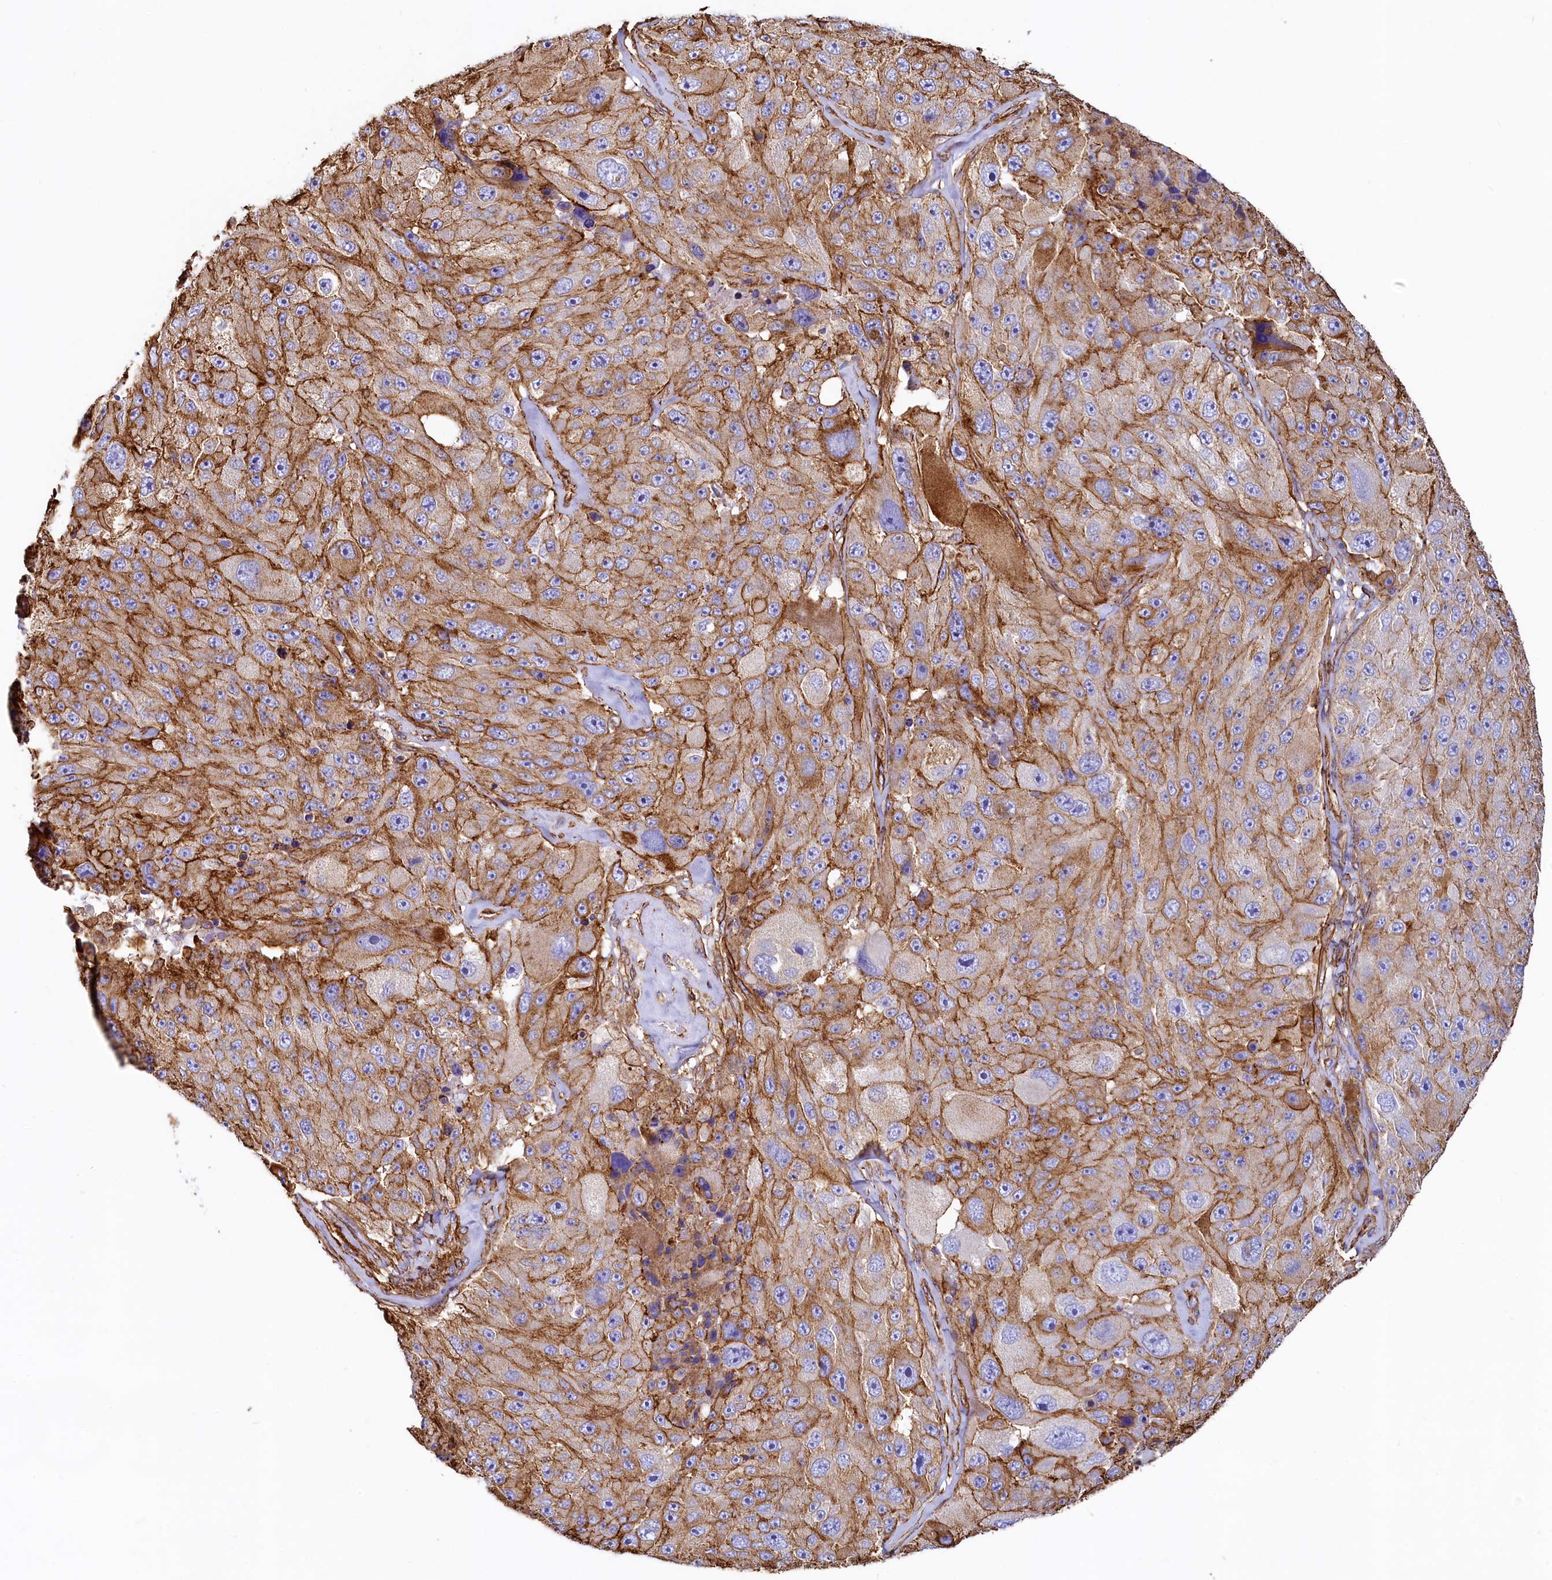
{"staining": {"intensity": "strong", "quantity": ">75%", "location": "cytoplasmic/membranous"}, "tissue": "melanoma", "cell_type": "Tumor cells", "image_type": "cancer", "snomed": [{"axis": "morphology", "description": "Malignant melanoma, Metastatic site"}, {"axis": "topography", "description": "Lymph node"}], "caption": "Immunohistochemical staining of malignant melanoma (metastatic site) reveals high levels of strong cytoplasmic/membranous protein staining in approximately >75% of tumor cells.", "gene": "THBS1", "patient": {"sex": "male", "age": 62}}